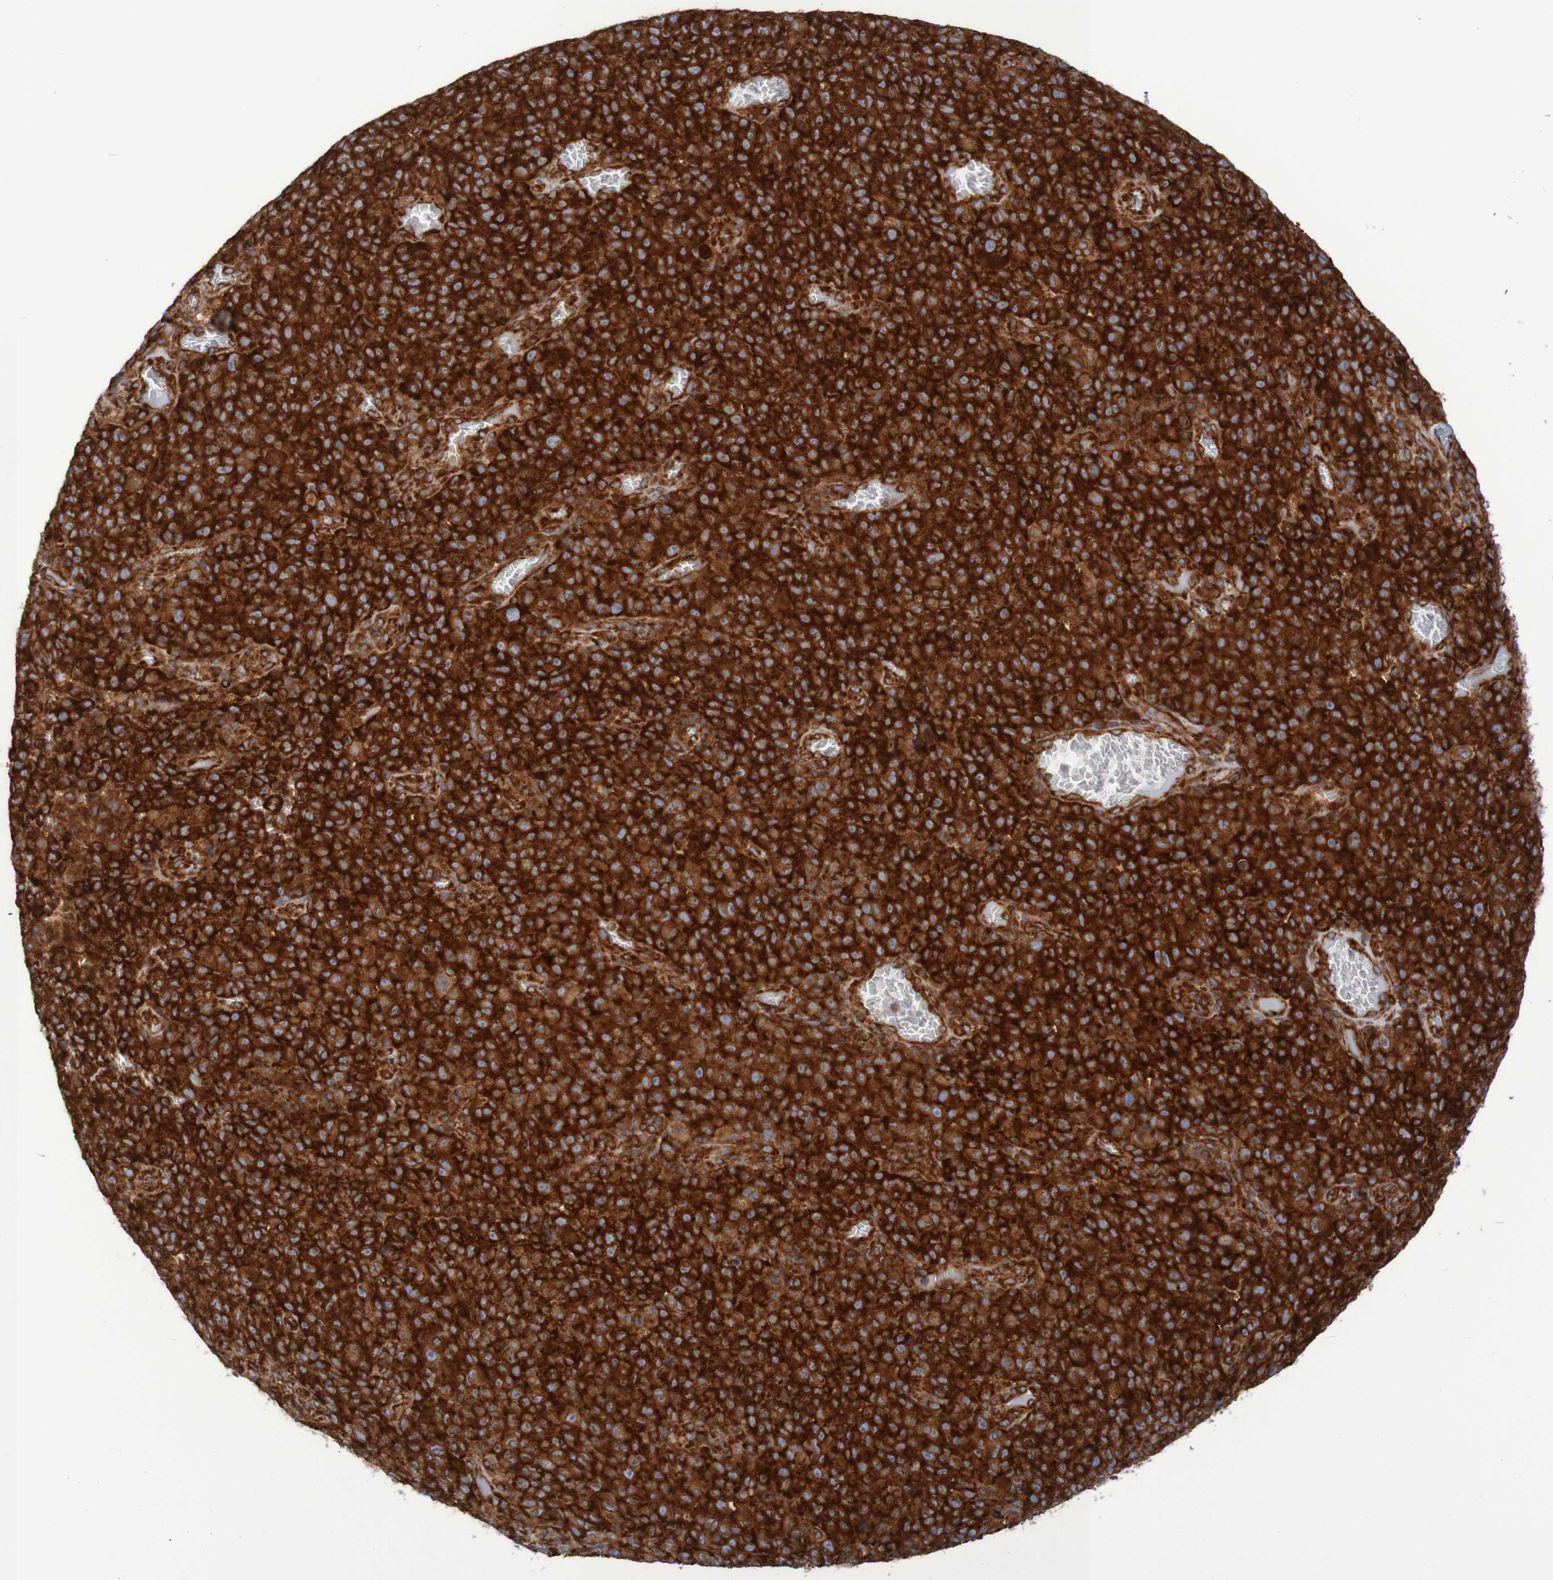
{"staining": {"intensity": "strong", "quantity": ">75%", "location": "cytoplasmic/membranous"}, "tissue": "melanoma", "cell_type": "Tumor cells", "image_type": "cancer", "snomed": [{"axis": "morphology", "description": "Malignant melanoma, NOS"}, {"axis": "topography", "description": "Skin"}], "caption": "A high amount of strong cytoplasmic/membranous positivity is seen in approximately >75% of tumor cells in melanoma tissue.", "gene": "FXR2", "patient": {"sex": "female", "age": 82}}